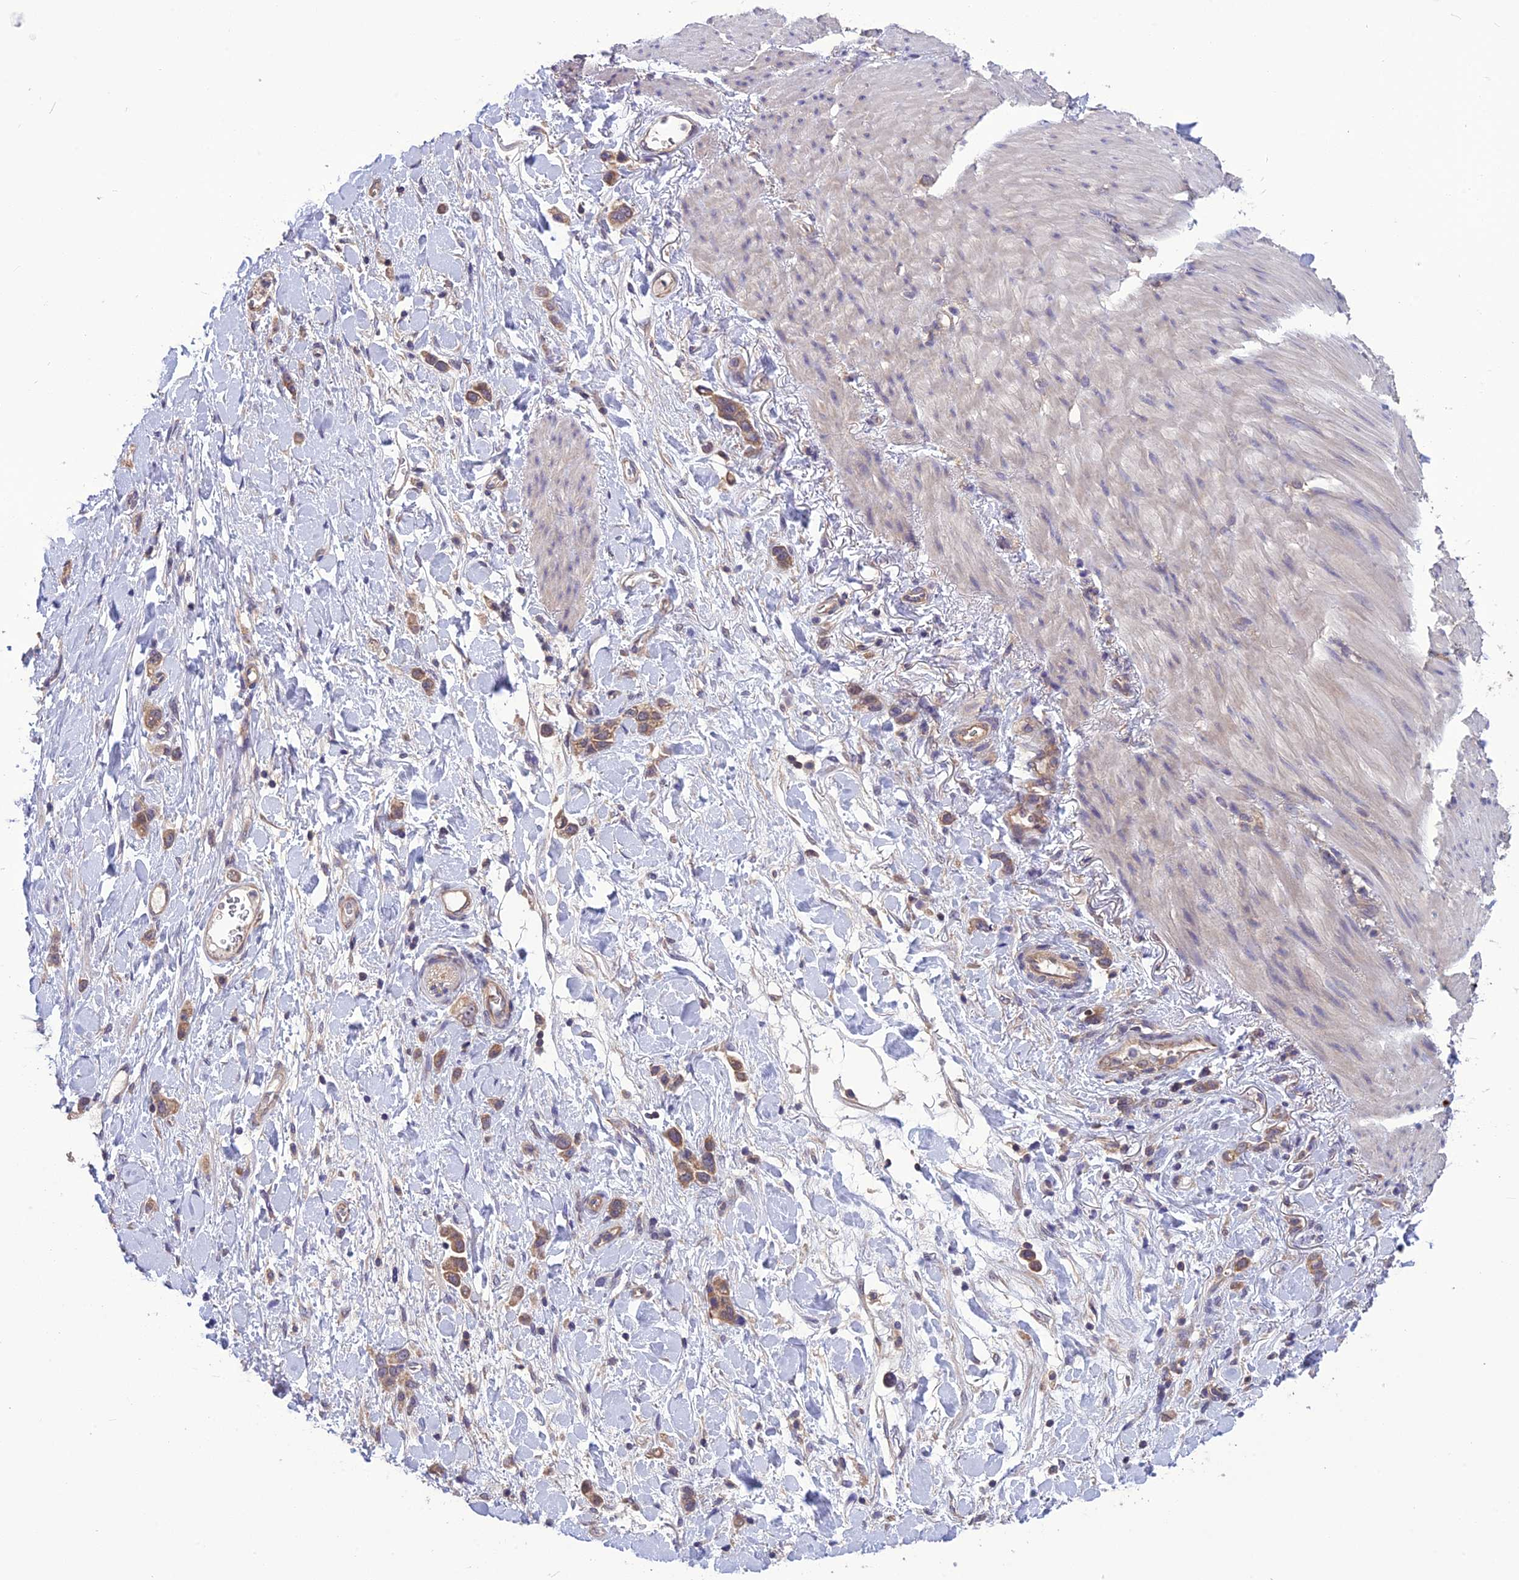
{"staining": {"intensity": "moderate", "quantity": ">75%", "location": "cytoplasmic/membranous"}, "tissue": "stomach cancer", "cell_type": "Tumor cells", "image_type": "cancer", "snomed": [{"axis": "morphology", "description": "Adenocarcinoma, NOS"}, {"axis": "topography", "description": "Stomach"}], "caption": "An image showing moderate cytoplasmic/membranous expression in about >75% of tumor cells in adenocarcinoma (stomach), as visualized by brown immunohistochemical staining.", "gene": "PSMF1", "patient": {"sex": "female", "age": 65}}